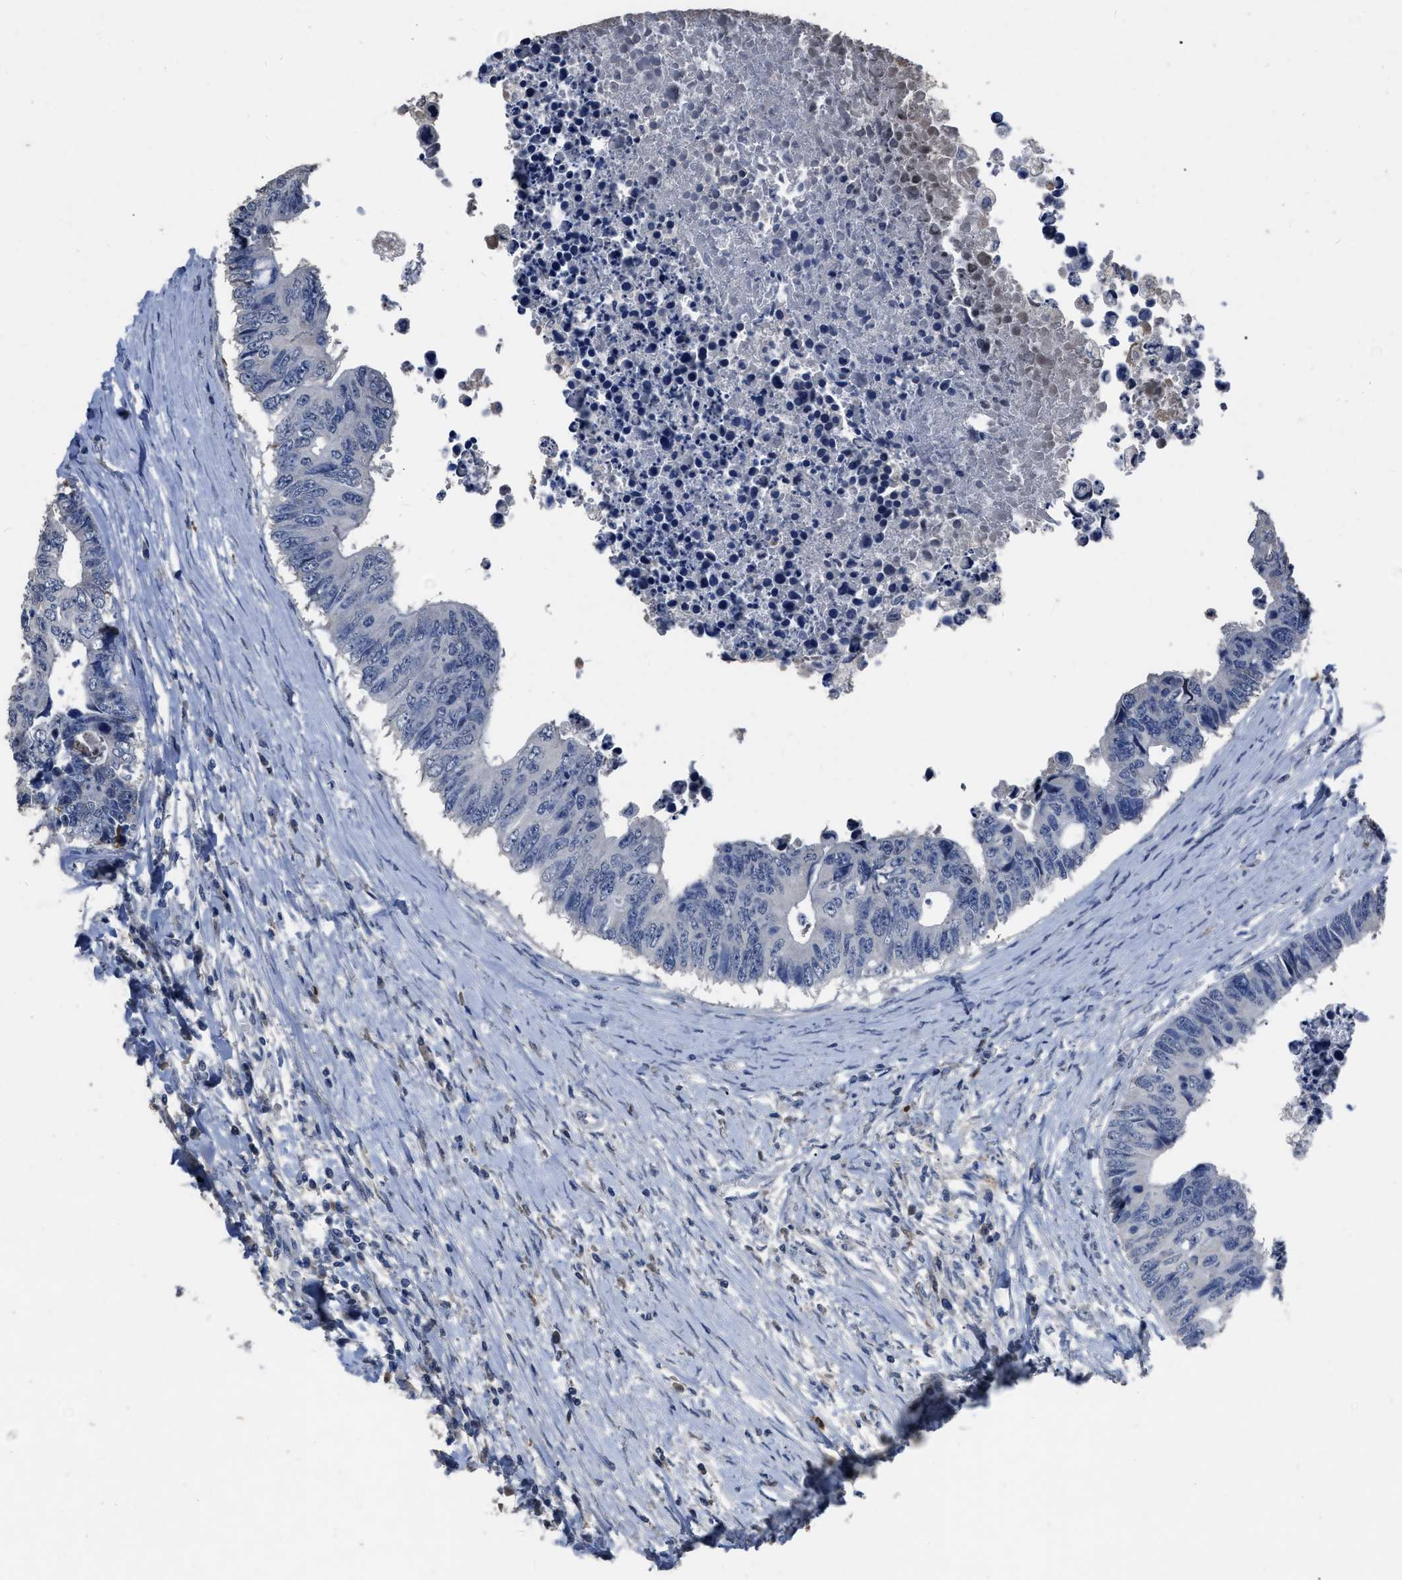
{"staining": {"intensity": "negative", "quantity": "none", "location": "none"}, "tissue": "colorectal cancer", "cell_type": "Tumor cells", "image_type": "cancer", "snomed": [{"axis": "morphology", "description": "Adenocarcinoma, NOS"}, {"axis": "topography", "description": "Rectum"}], "caption": "This is an IHC photomicrograph of human adenocarcinoma (colorectal). There is no positivity in tumor cells.", "gene": "HABP2", "patient": {"sex": "male", "age": 84}}